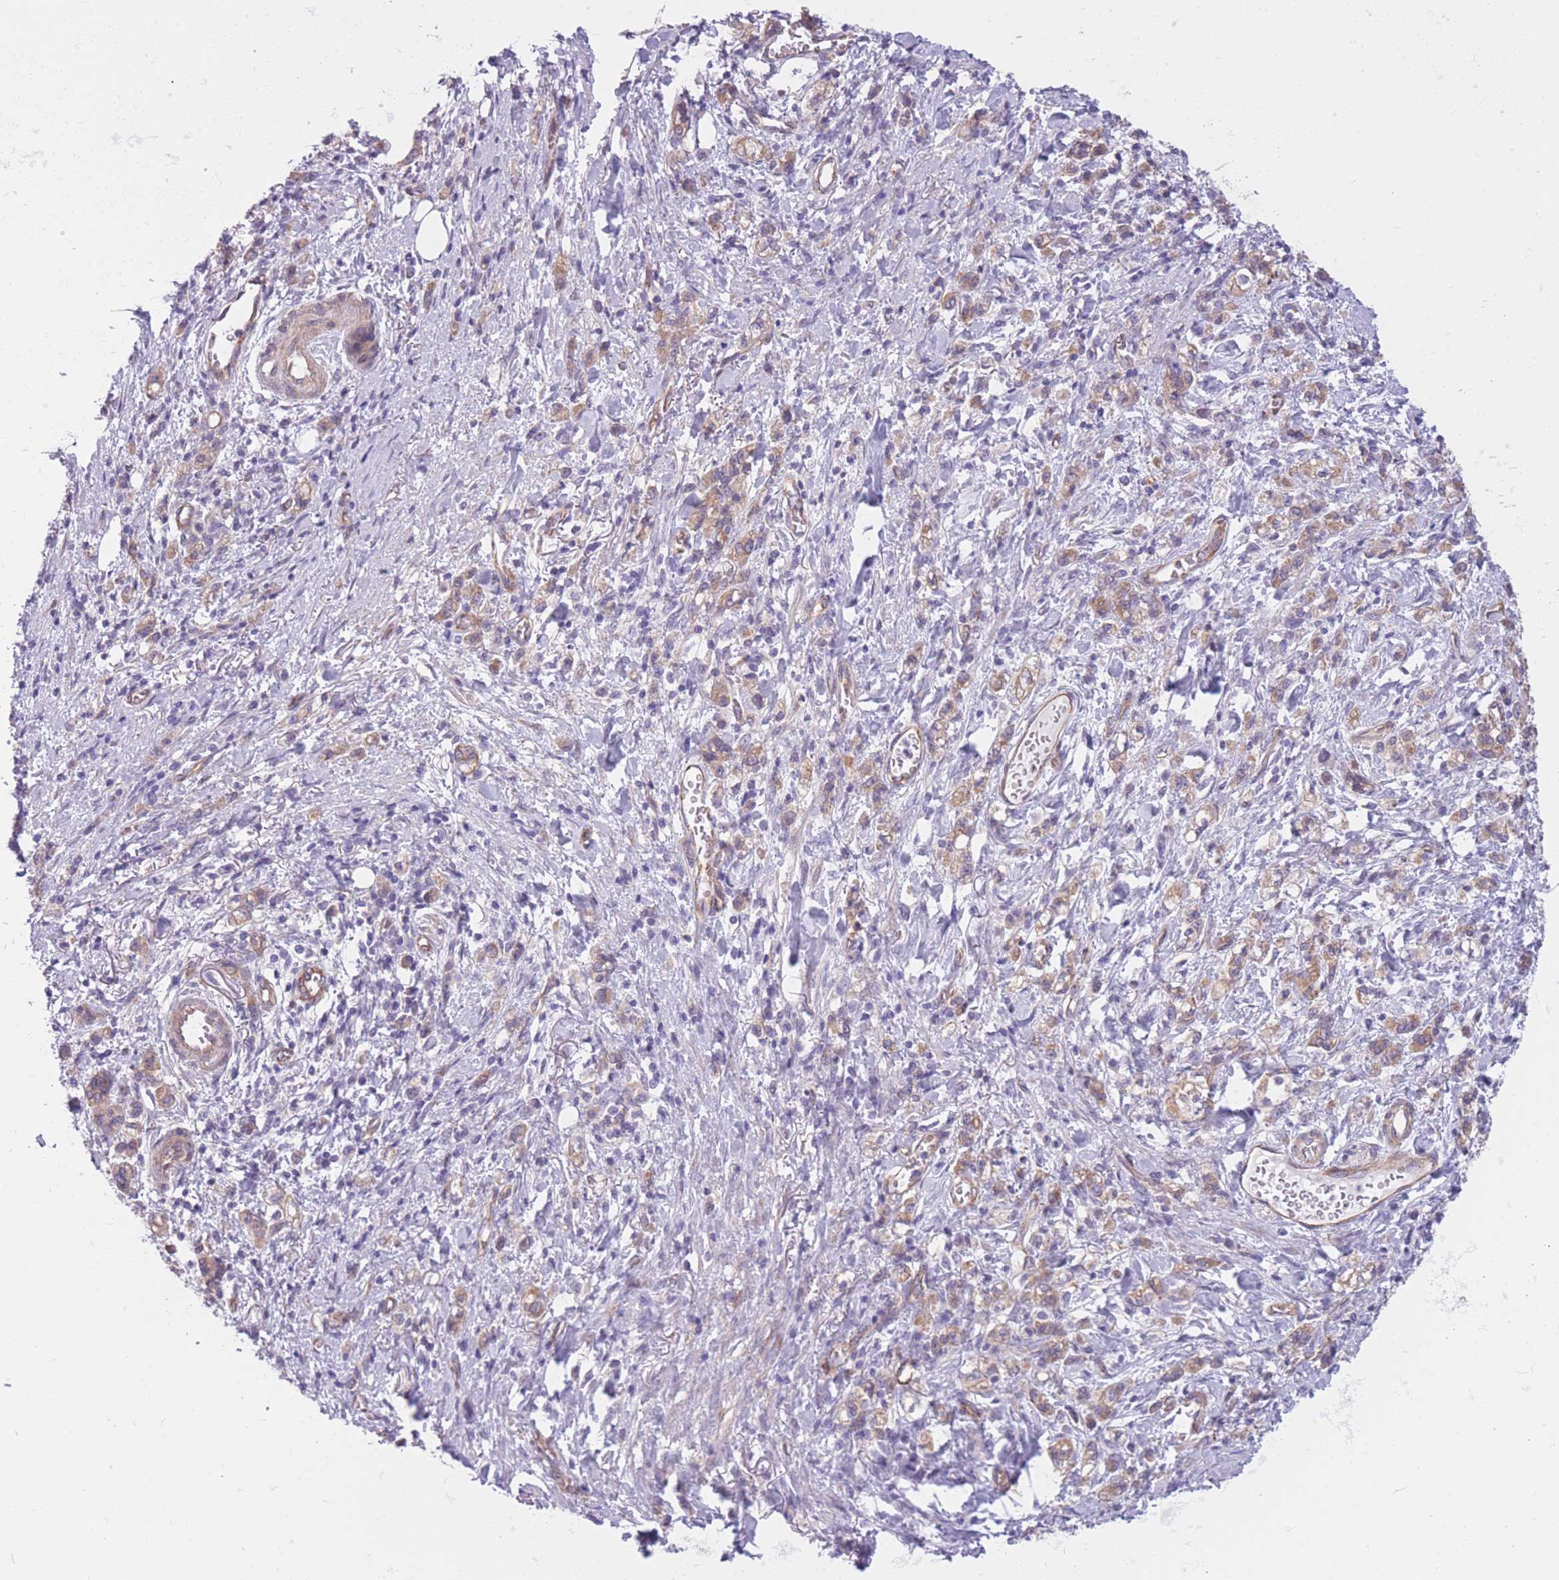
{"staining": {"intensity": "weak", "quantity": ">75%", "location": "cytoplasmic/membranous"}, "tissue": "stomach cancer", "cell_type": "Tumor cells", "image_type": "cancer", "snomed": [{"axis": "morphology", "description": "Adenocarcinoma, NOS"}, {"axis": "topography", "description": "Stomach"}], "caption": "Stomach cancer (adenocarcinoma) tissue demonstrates weak cytoplasmic/membranous expression in about >75% of tumor cells, visualized by immunohistochemistry.", "gene": "SERPINB3", "patient": {"sex": "male", "age": 77}}